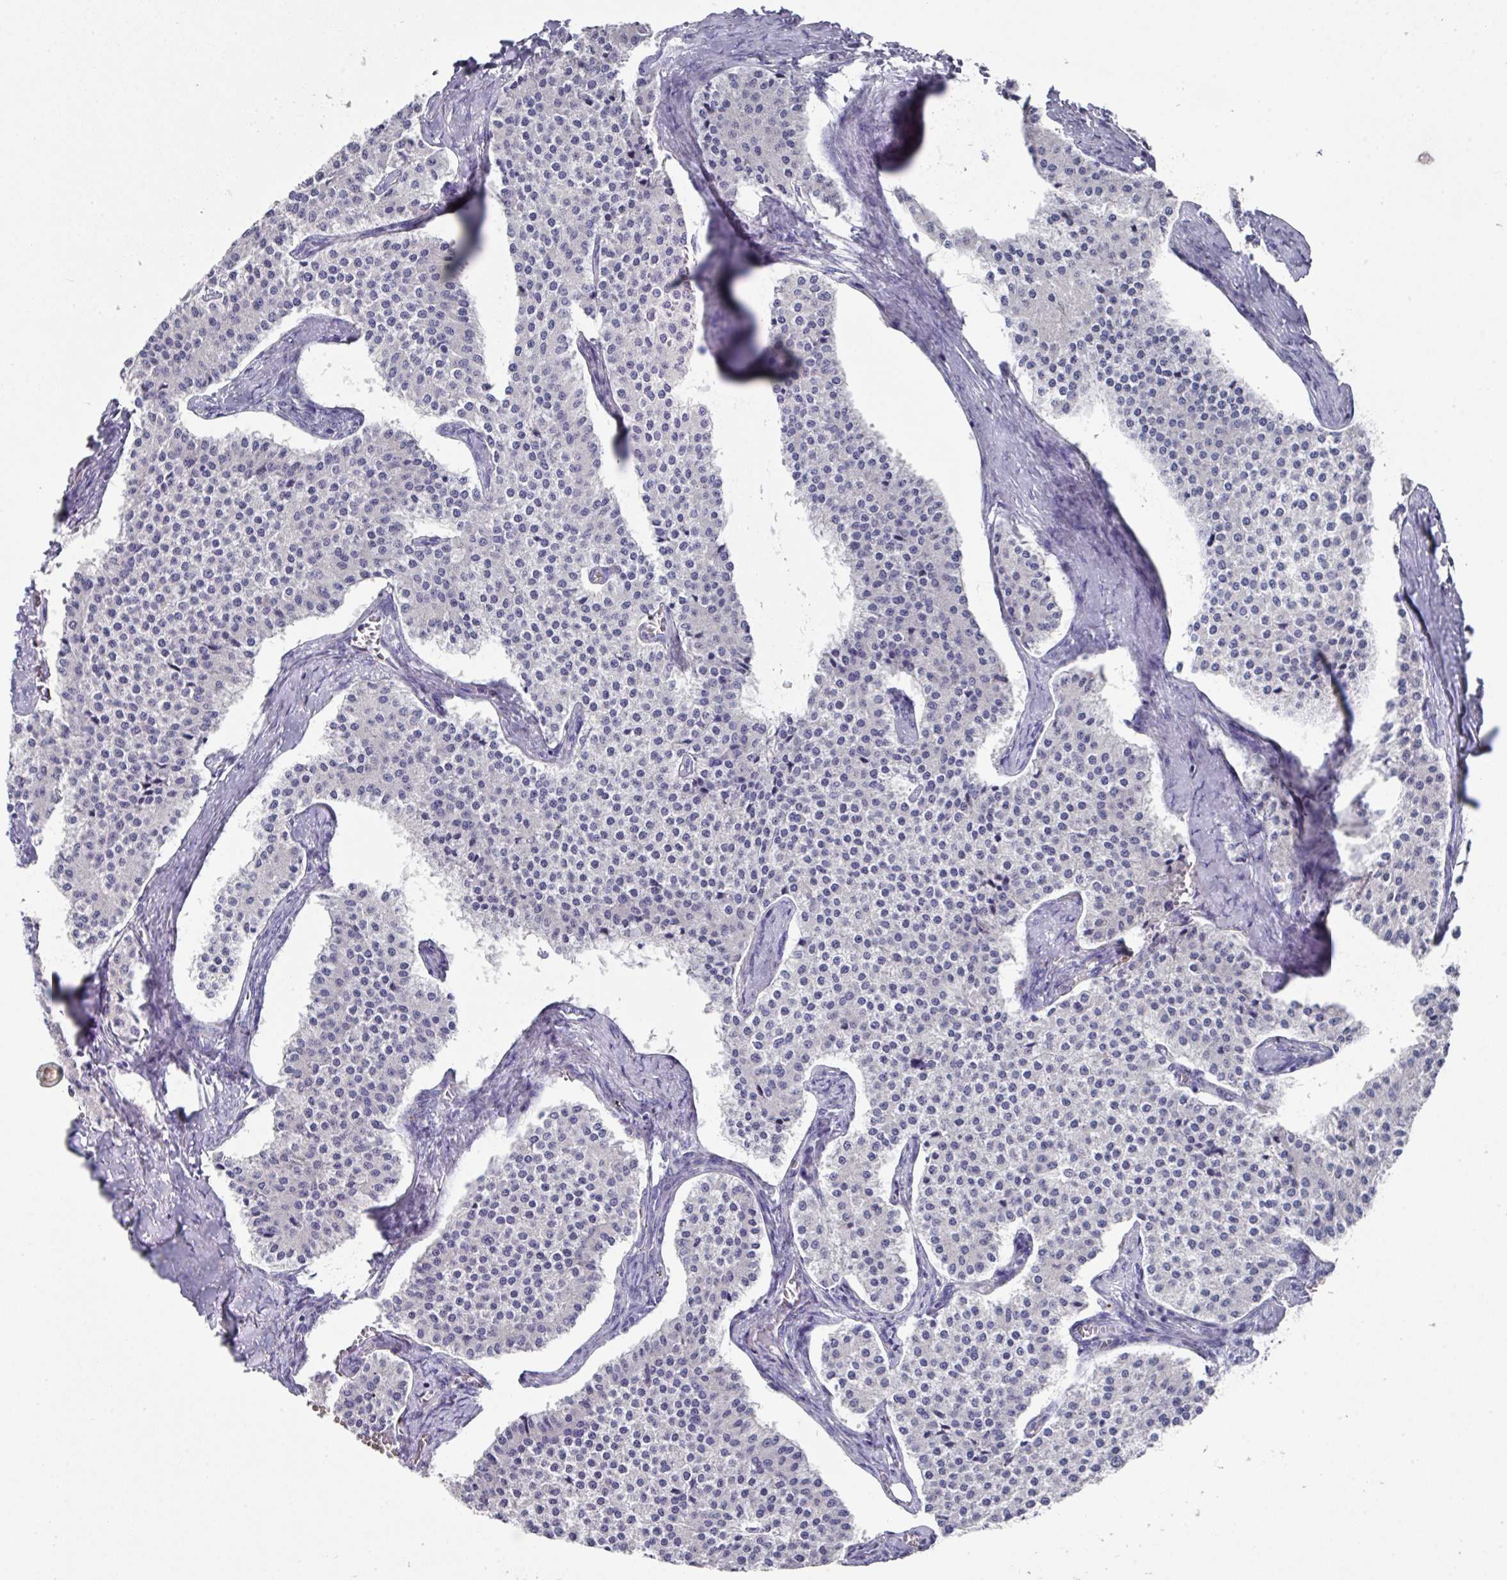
{"staining": {"intensity": "negative", "quantity": "none", "location": "none"}, "tissue": "carcinoid", "cell_type": "Tumor cells", "image_type": "cancer", "snomed": [{"axis": "morphology", "description": "Carcinoid, malignant, NOS"}, {"axis": "topography", "description": "Colon"}], "caption": "Immunohistochemical staining of human carcinoid (malignant) exhibits no significant expression in tumor cells. (DAB IHC with hematoxylin counter stain).", "gene": "DAZL", "patient": {"sex": "female", "age": 52}}